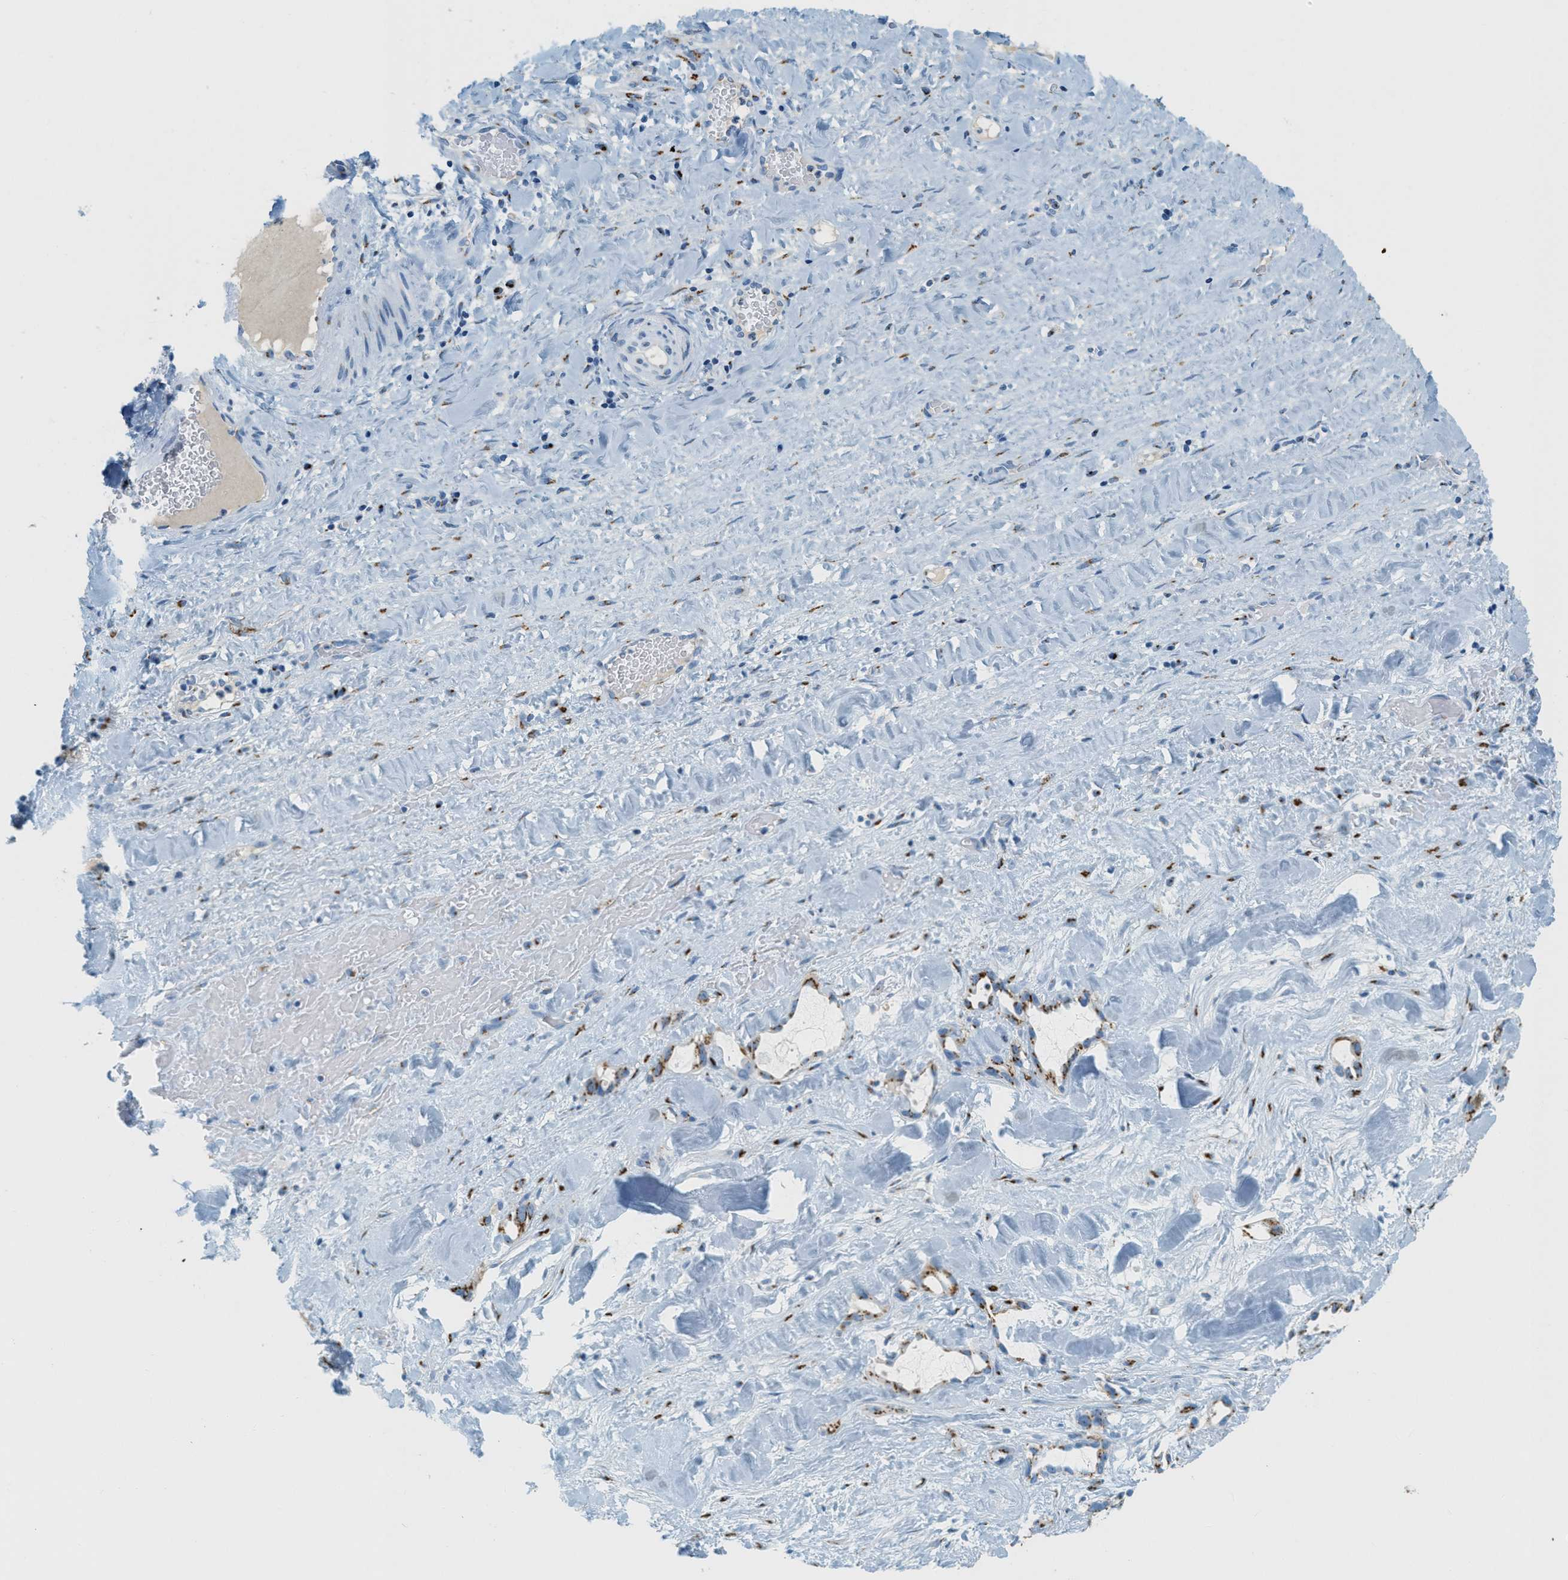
{"staining": {"intensity": "strong", "quantity": "<25%", "location": "cytoplasmic/membranous"}, "tissue": "liver cancer", "cell_type": "Tumor cells", "image_type": "cancer", "snomed": [{"axis": "morphology", "description": "Cholangiocarcinoma"}, {"axis": "topography", "description": "Liver"}], "caption": "Approximately <25% of tumor cells in human liver cancer (cholangiocarcinoma) display strong cytoplasmic/membranous protein positivity as visualized by brown immunohistochemical staining.", "gene": "ENTPD4", "patient": {"sex": "female", "age": 65}}